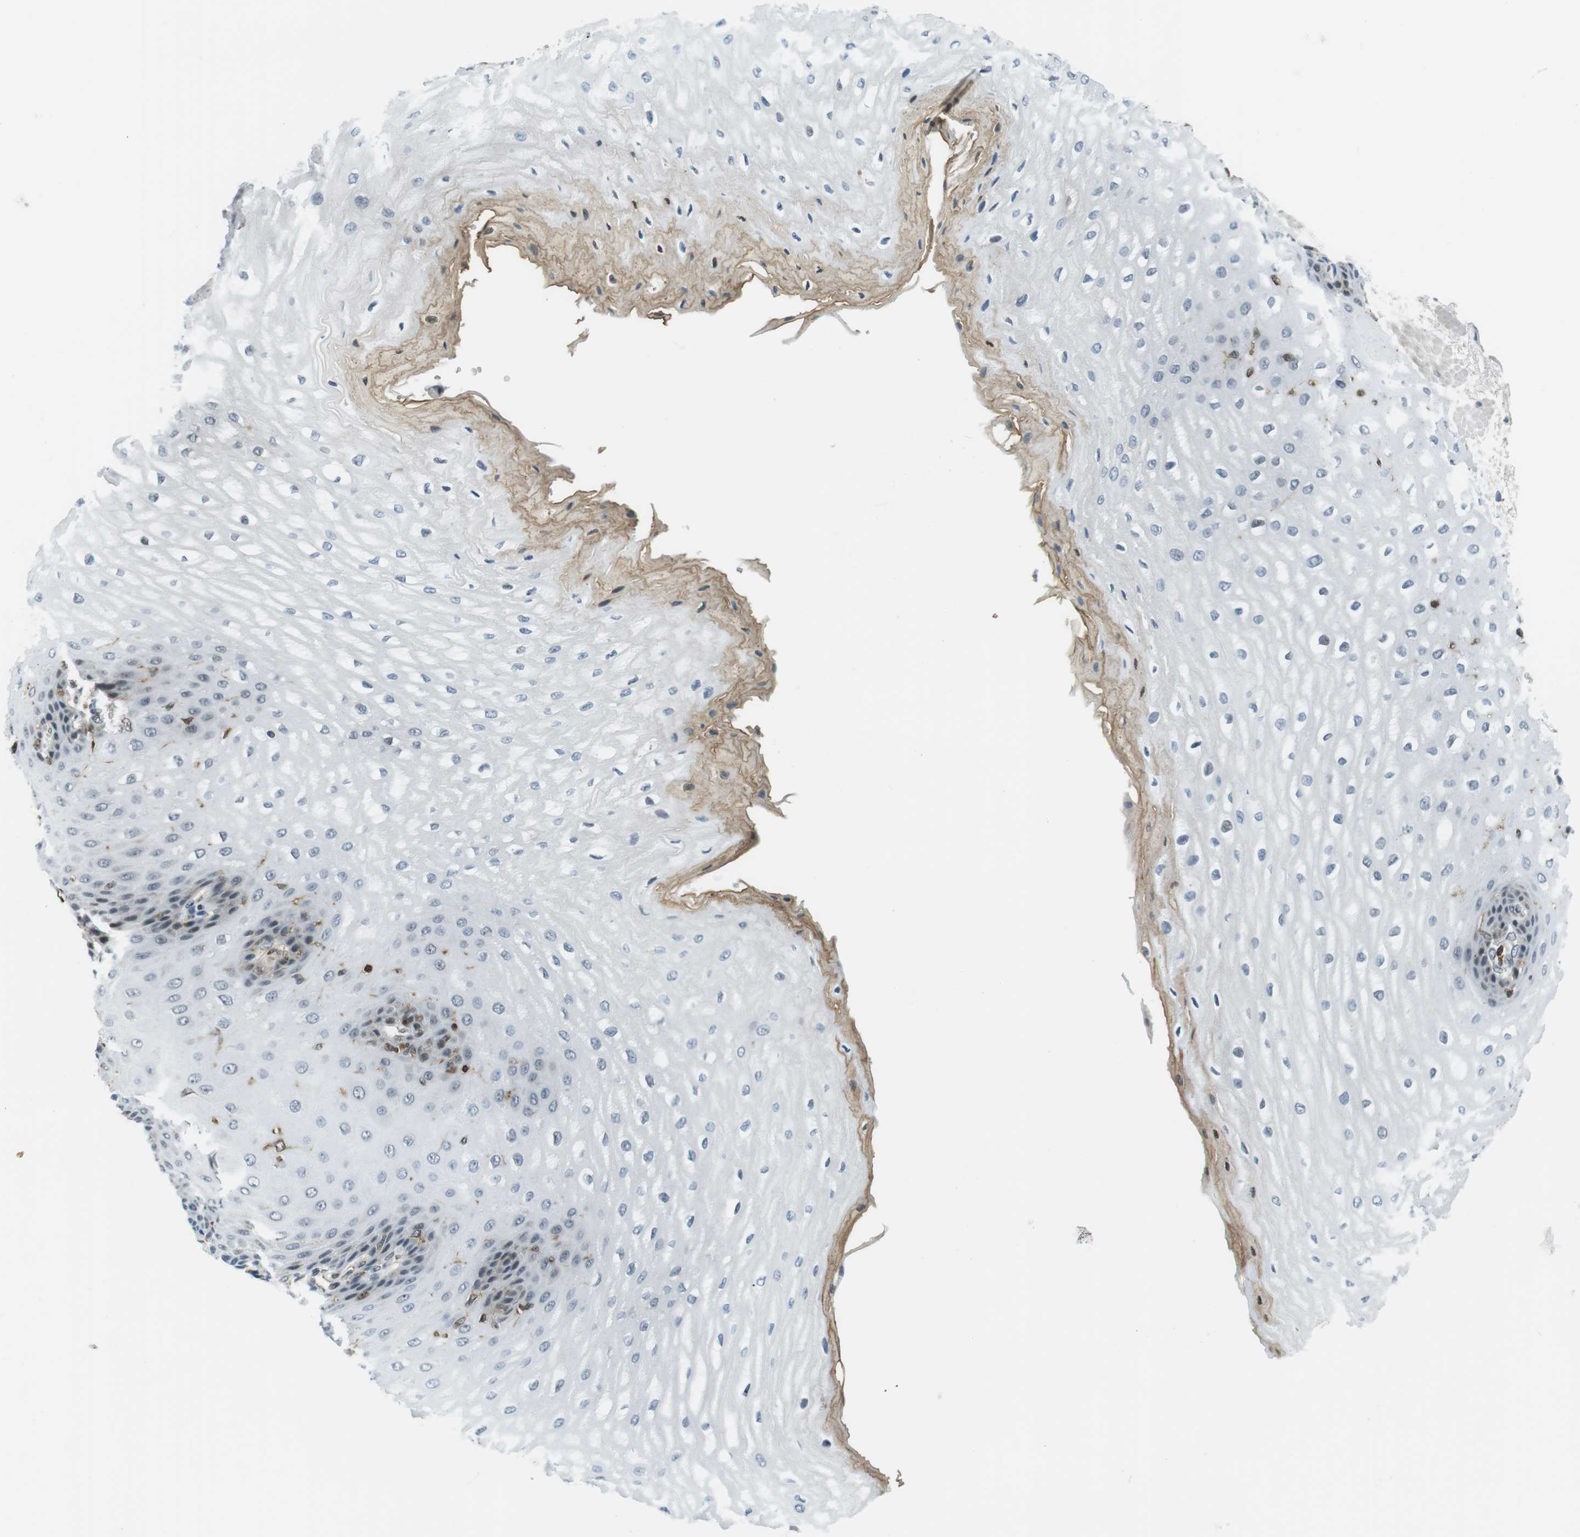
{"staining": {"intensity": "negative", "quantity": "none", "location": "none"}, "tissue": "esophagus", "cell_type": "Squamous epithelial cells", "image_type": "normal", "snomed": [{"axis": "morphology", "description": "Normal tissue, NOS"}, {"axis": "topography", "description": "Esophagus"}], "caption": "High power microscopy image of an immunohistochemistry (IHC) micrograph of normal esophagus, revealing no significant staining in squamous epithelial cells. (Brightfield microscopy of DAB immunohistochemistry (IHC) at high magnification).", "gene": "STK10", "patient": {"sex": "male", "age": 54}}